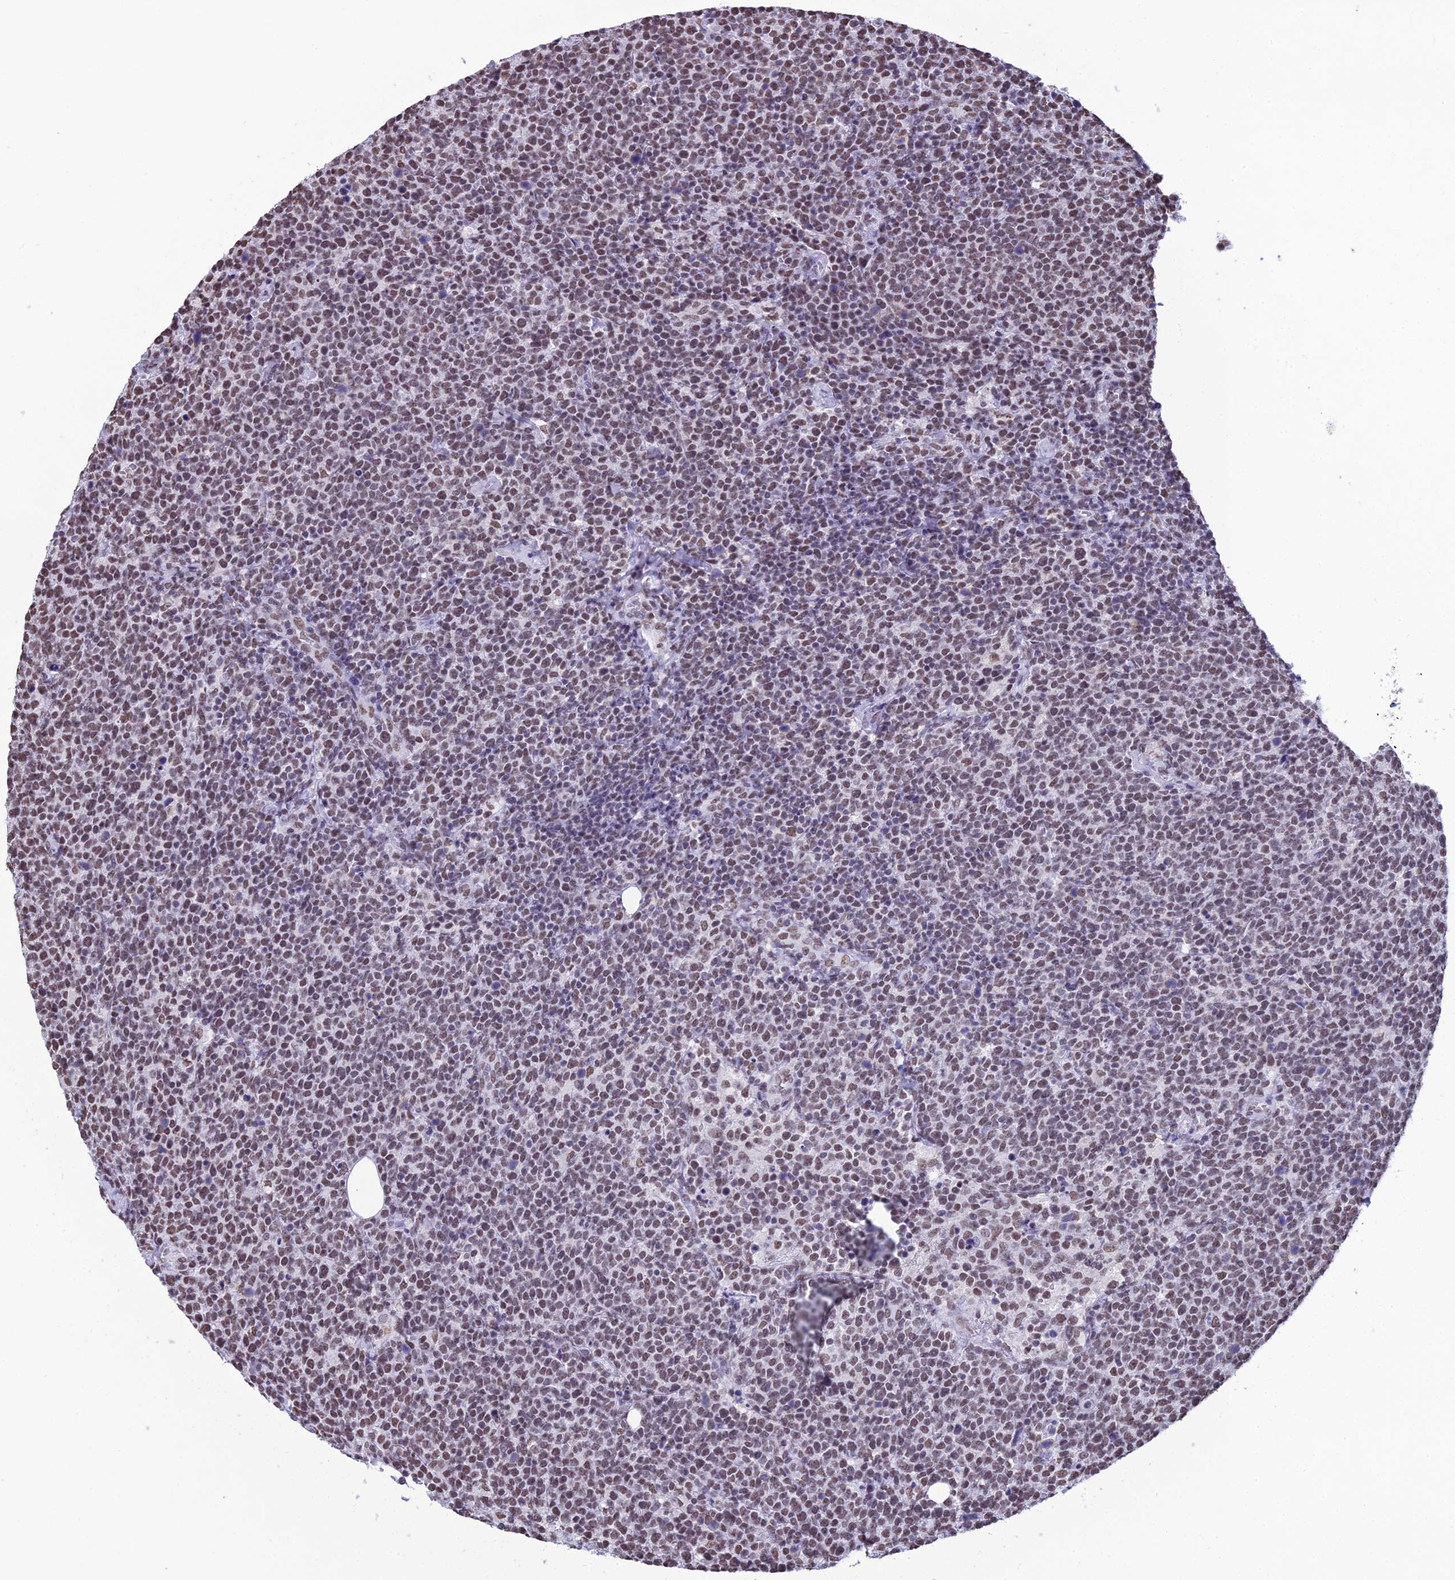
{"staining": {"intensity": "moderate", "quantity": "25%-75%", "location": "nuclear"}, "tissue": "lymphoma", "cell_type": "Tumor cells", "image_type": "cancer", "snomed": [{"axis": "morphology", "description": "Malignant lymphoma, non-Hodgkin's type, High grade"}, {"axis": "topography", "description": "Lymph node"}], "caption": "The micrograph reveals immunohistochemical staining of lymphoma. There is moderate nuclear positivity is seen in approximately 25%-75% of tumor cells.", "gene": "PRAMEF12", "patient": {"sex": "male", "age": 61}}